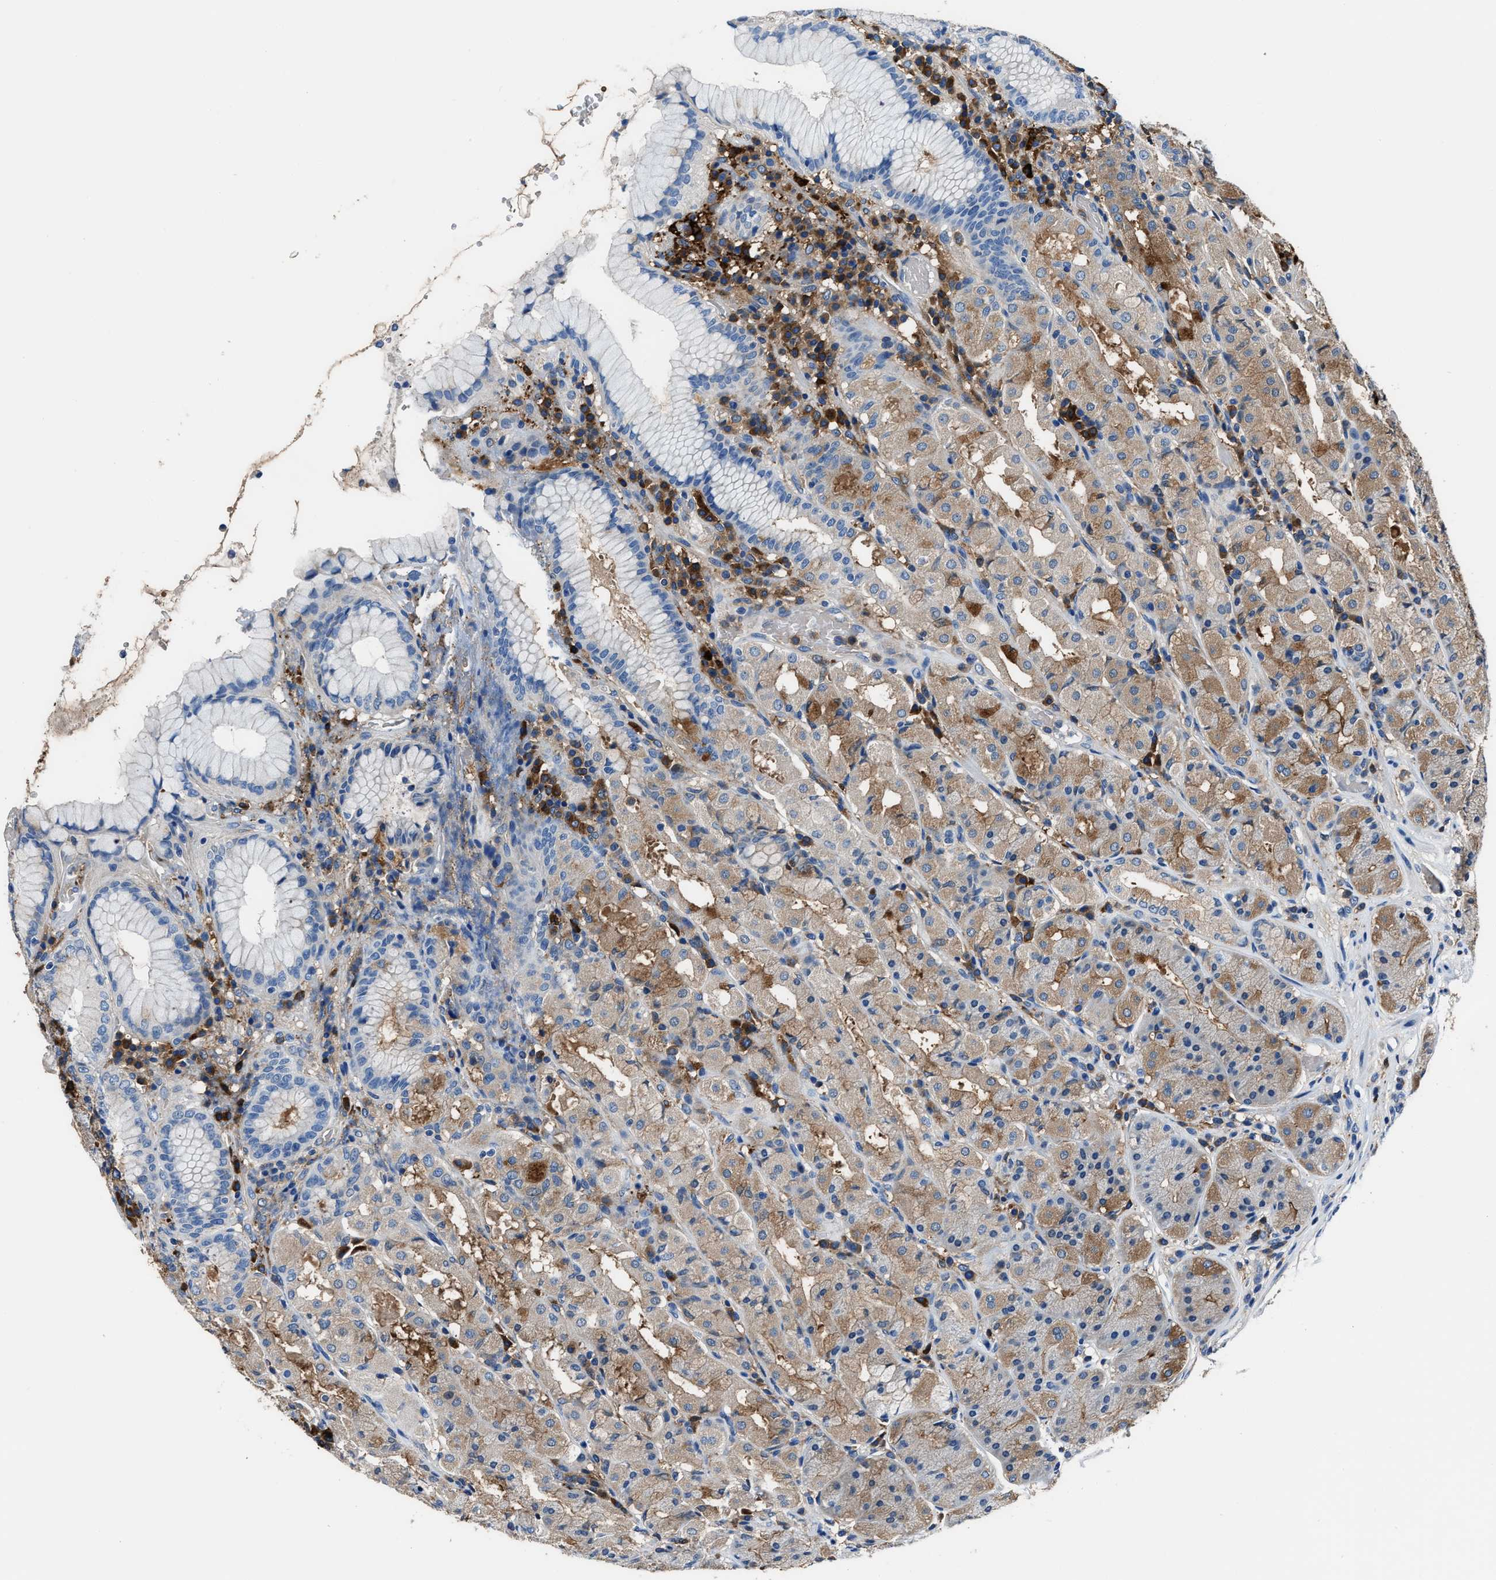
{"staining": {"intensity": "moderate", "quantity": "<25%", "location": "cytoplasmic/membranous"}, "tissue": "stomach", "cell_type": "Glandular cells", "image_type": "normal", "snomed": [{"axis": "morphology", "description": "Normal tissue, NOS"}, {"axis": "topography", "description": "Stomach"}, {"axis": "topography", "description": "Stomach, lower"}], "caption": "About <25% of glandular cells in benign stomach demonstrate moderate cytoplasmic/membranous protein staining as visualized by brown immunohistochemical staining.", "gene": "FTL", "patient": {"sex": "female", "age": 56}}